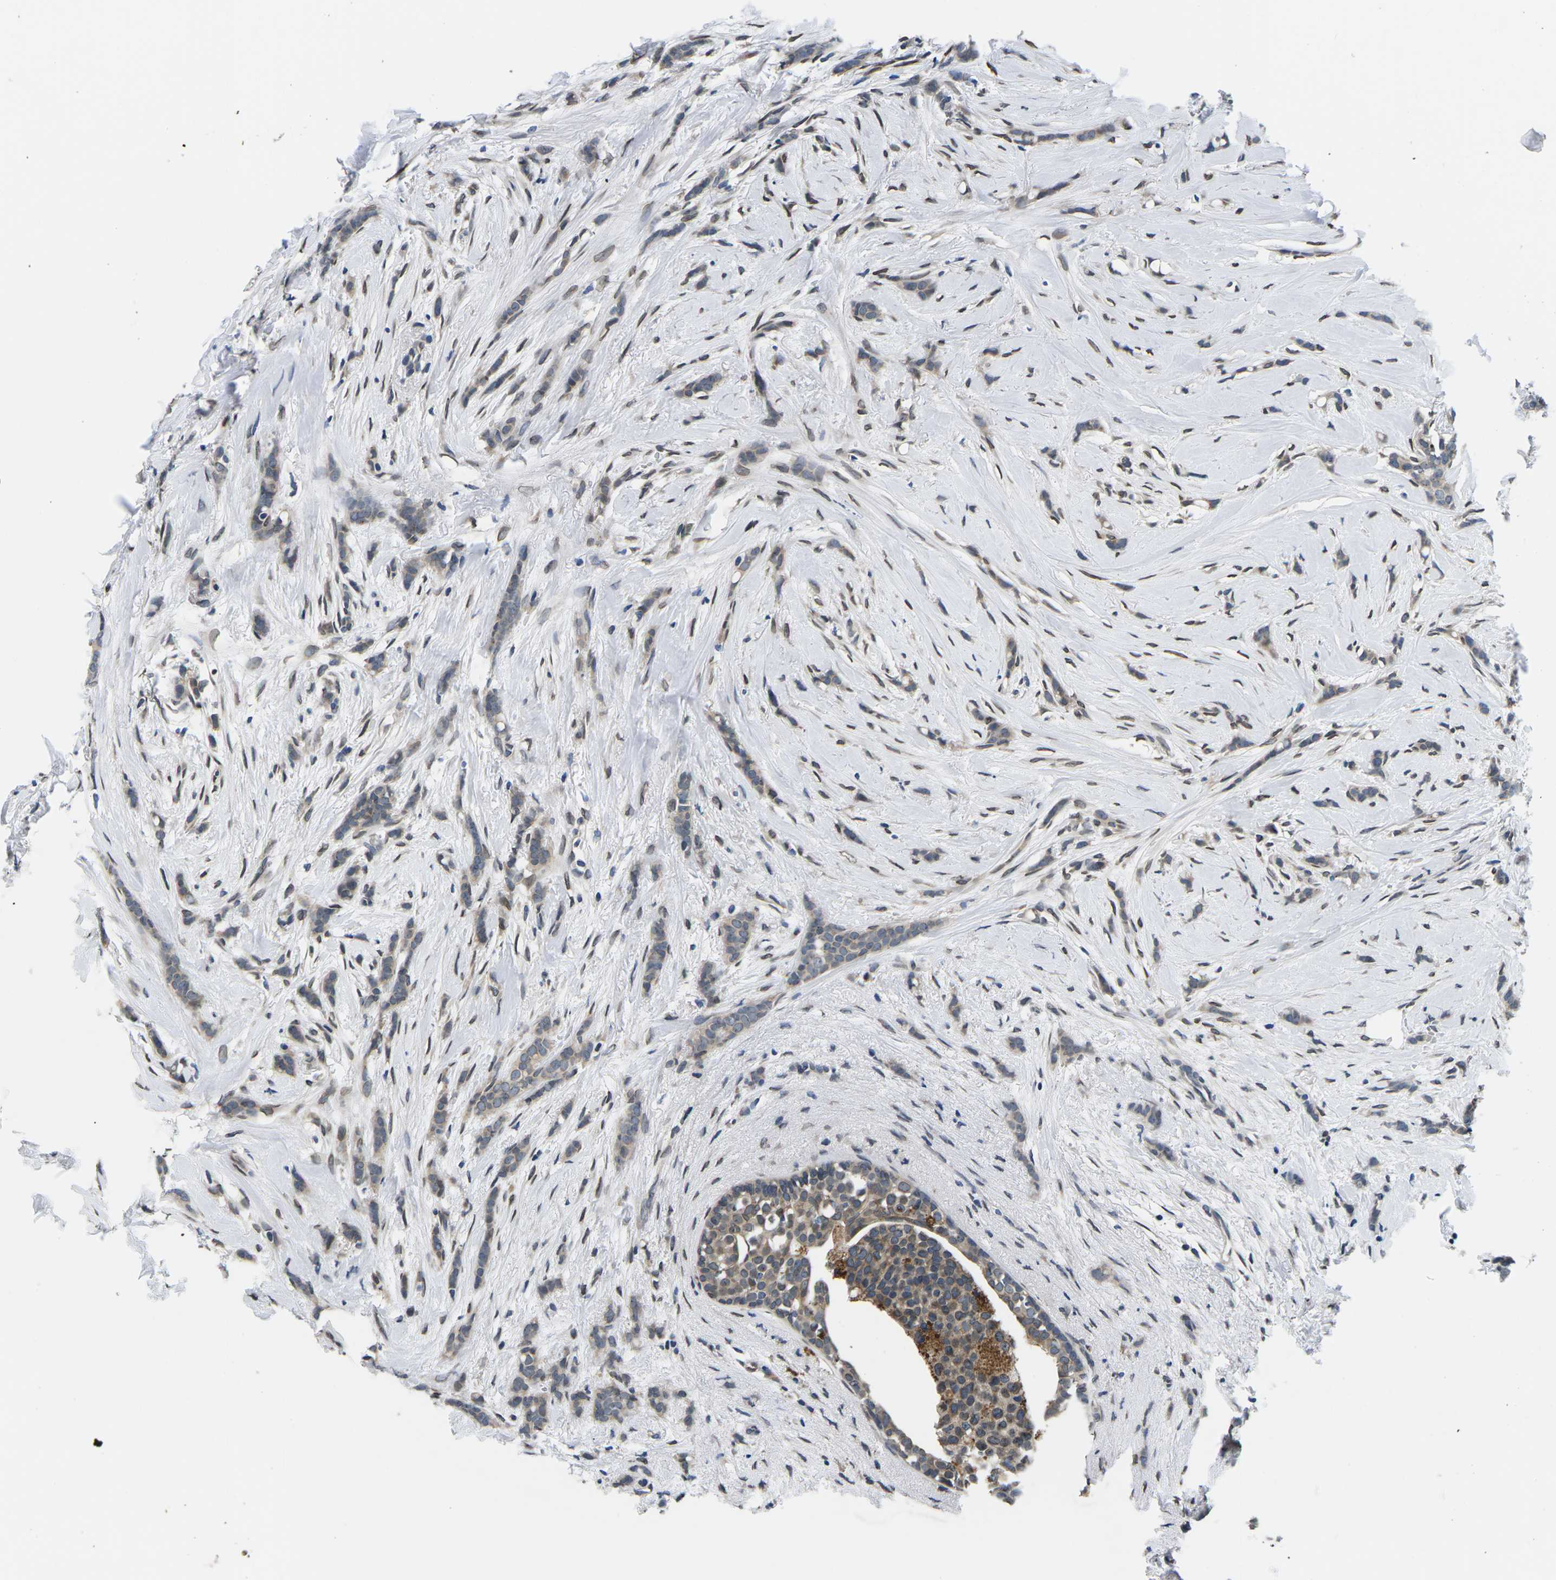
{"staining": {"intensity": "weak", "quantity": ">75%", "location": "cytoplasmic/membranous"}, "tissue": "breast cancer", "cell_type": "Tumor cells", "image_type": "cancer", "snomed": [{"axis": "morphology", "description": "Lobular carcinoma, in situ"}, {"axis": "morphology", "description": "Lobular carcinoma"}, {"axis": "topography", "description": "Breast"}], "caption": "IHC staining of lobular carcinoma in situ (breast), which displays low levels of weak cytoplasmic/membranous positivity in approximately >75% of tumor cells indicating weak cytoplasmic/membranous protein expression. The staining was performed using DAB (brown) for protein detection and nuclei were counterstained in hematoxylin (blue).", "gene": "SNX10", "patient": {"sex": "female", "age": 41}}